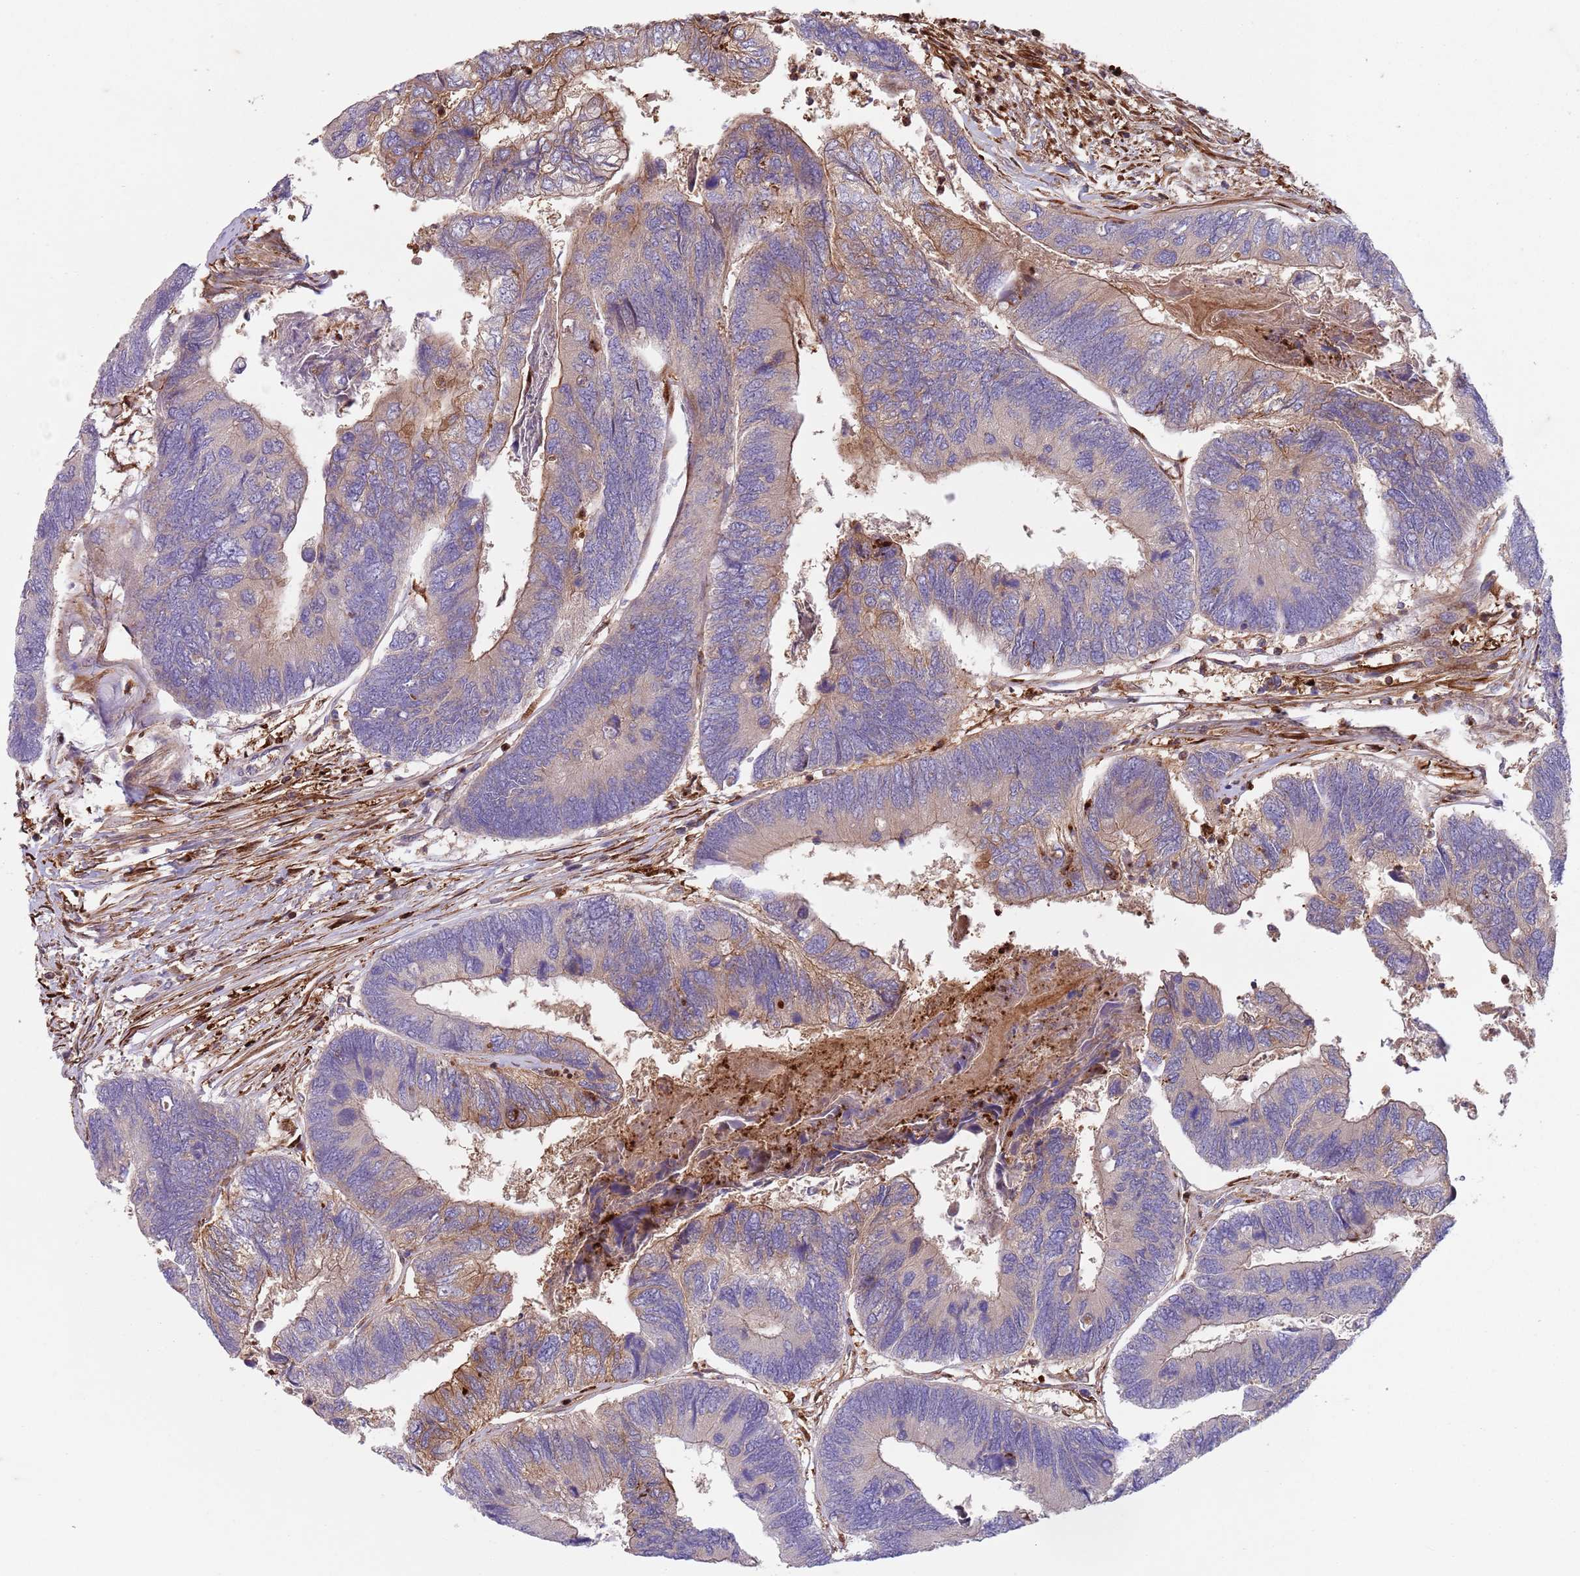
{"staining": {"intensity": "moderate", "quantity": "<25%", "location": "cytoplasmic/membranous"}, "tissue": "colorectal cancer", "cell_type": "Tumor cells", "image_type": "cancer", "snomed": [{"axis": "morphology", "description": "Adenocarcinoma, NOS"}, {"axis": "topography", "description": "Colon"}], "caption": "Immunohistochemical staining of human colorectal cancer (adenocarcinoma) displays low levels of moderate cytoplasmic/membranous expression in approximately <25% of tumor cells.", "gene": "ZMYM5", "patient": {"sex": "female", "age": 67}}